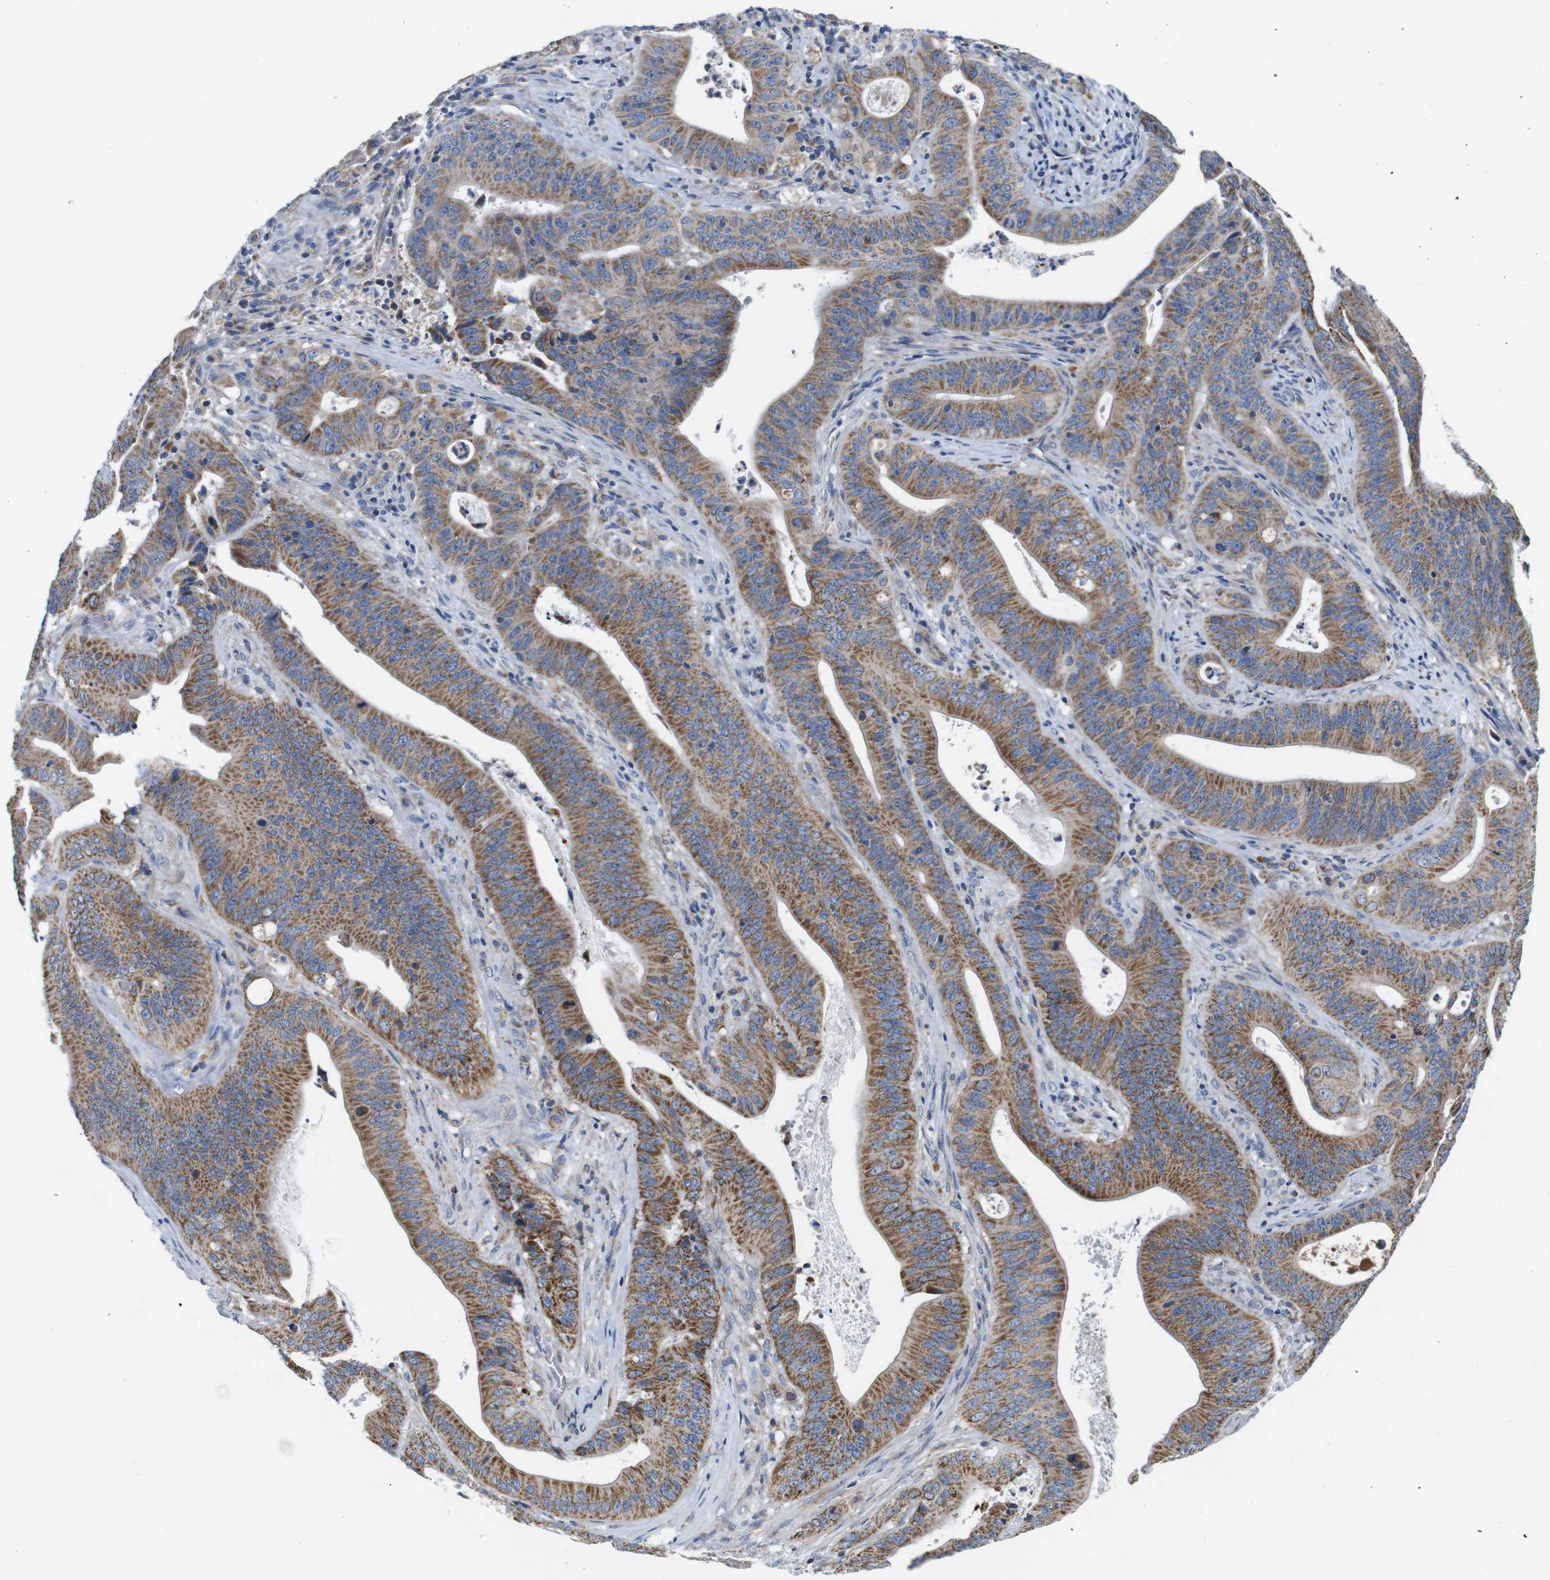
{"staining": {"intensity": "strong", "quantity": ">75%", "location": "cytoplasmic/membranous"}, "tissue": "pancreatic cancer", "cell_type": "Tumor cells", "image_type": "cancer", "snomed": [{"axis": "morphology", "description": "Normal tissue, NOS"}, {"axis": "topography", "description": "Lymph node"}], "caption": "Pancreatic cancer stained with DAB immunohistochemistry reveals high levels of strong cytoplasmic/membranous expression in approximately >75% of tumor cells.", "gene": "PDCD1LG2", "patient": {"sex": "male", "age": 62}}